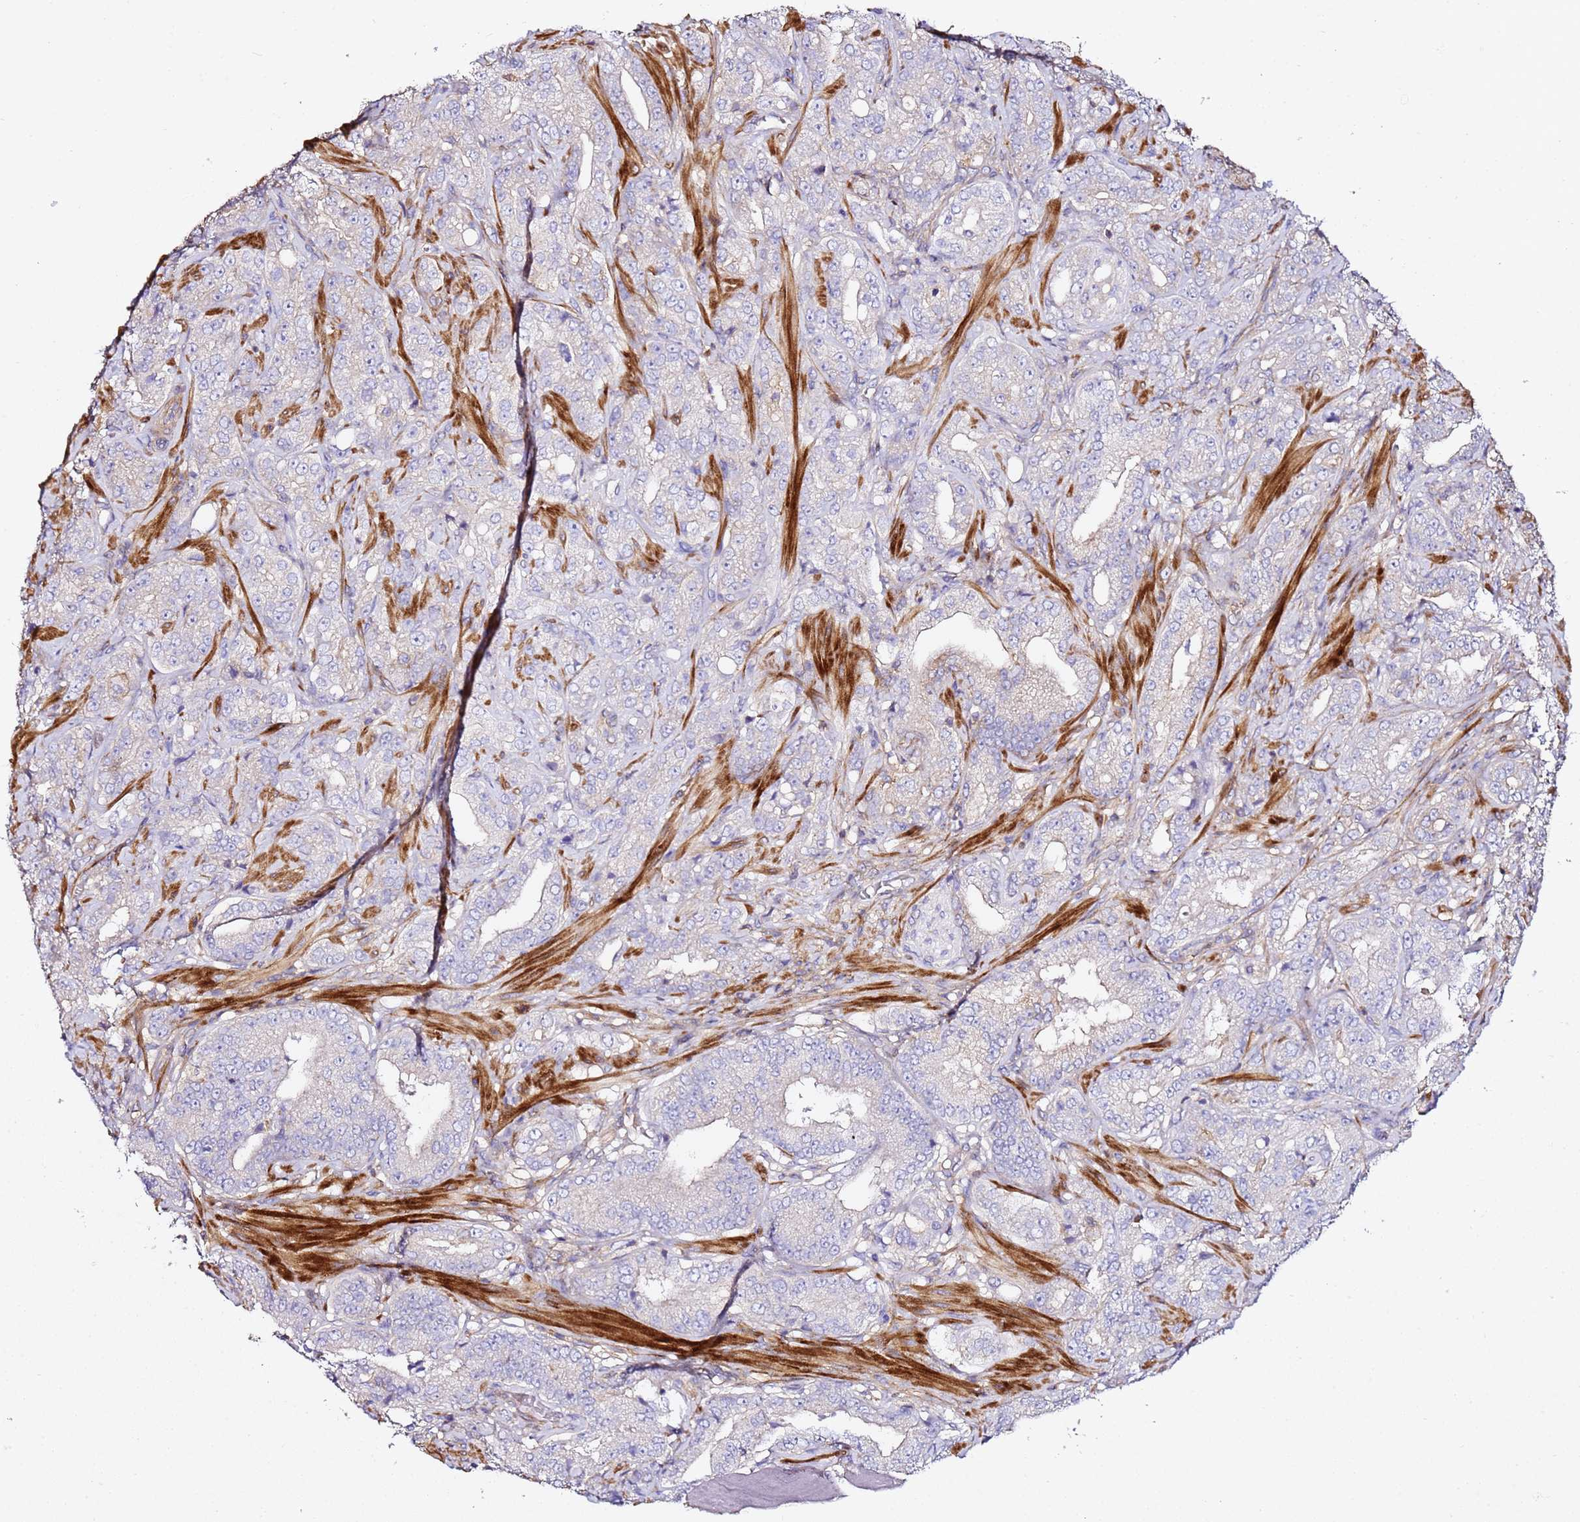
{"staining": {"intensity": "negative", "quantity": "none", "location": "none"}, "tissue": "prostate cancer", "cell_type": "Tumor cells", "image_type": "cancer", "snomed": [{"axis": "morphology", "description": "Adenocarcinoma, Low grade"}, {"axis": "topography", "description": "Prostate"}], "caption": "DAB immunohistochemical staining of prostate adenocarcinoma (low-grade) shows no significant expression in tumor cells. The staining is performed using DAB brown chromogen with nuclei counter-stained in using hematoxylin.", "gene": "ZFP36L2", "patient": {"sex": "male", "age": 67}}